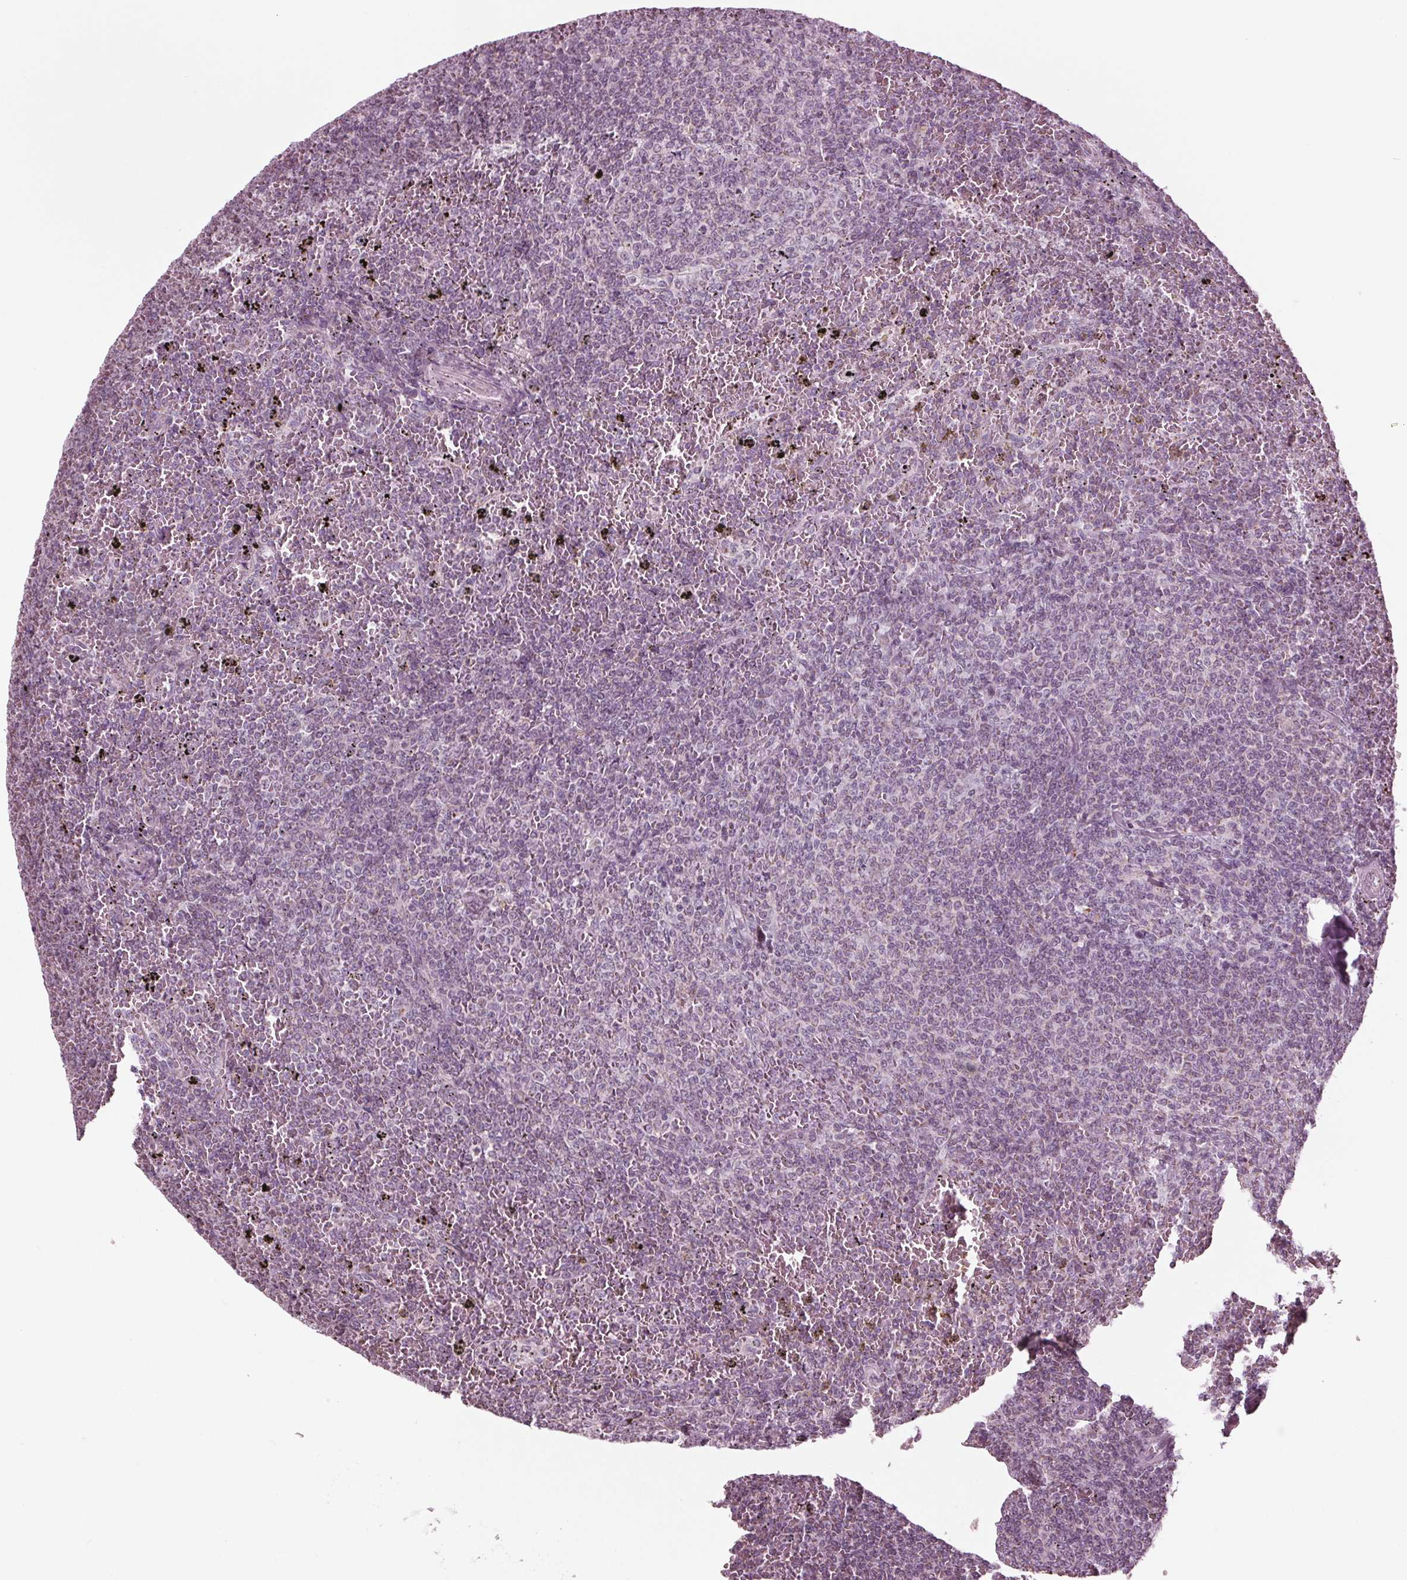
{"staining": {"intensity": "negative", "quantity": "none", "location": "none"}, "tissue": "lymphoma", "cell_type": "Tumor cells", "image_type": "cancer", "snomed": [{"axis": "morphology", "description": "Malignant lymphoma, non-Hodgkin's type, Low grade"}, {"axis": "topography", "description": "Spleen"}], "caption": "Tumor cells are negative for brown protein staining in low-grade malignant lymphoma, non-Hodgkin's type.", "gene": "CLN6", "patient": {"sex": "female", "age": 77}}